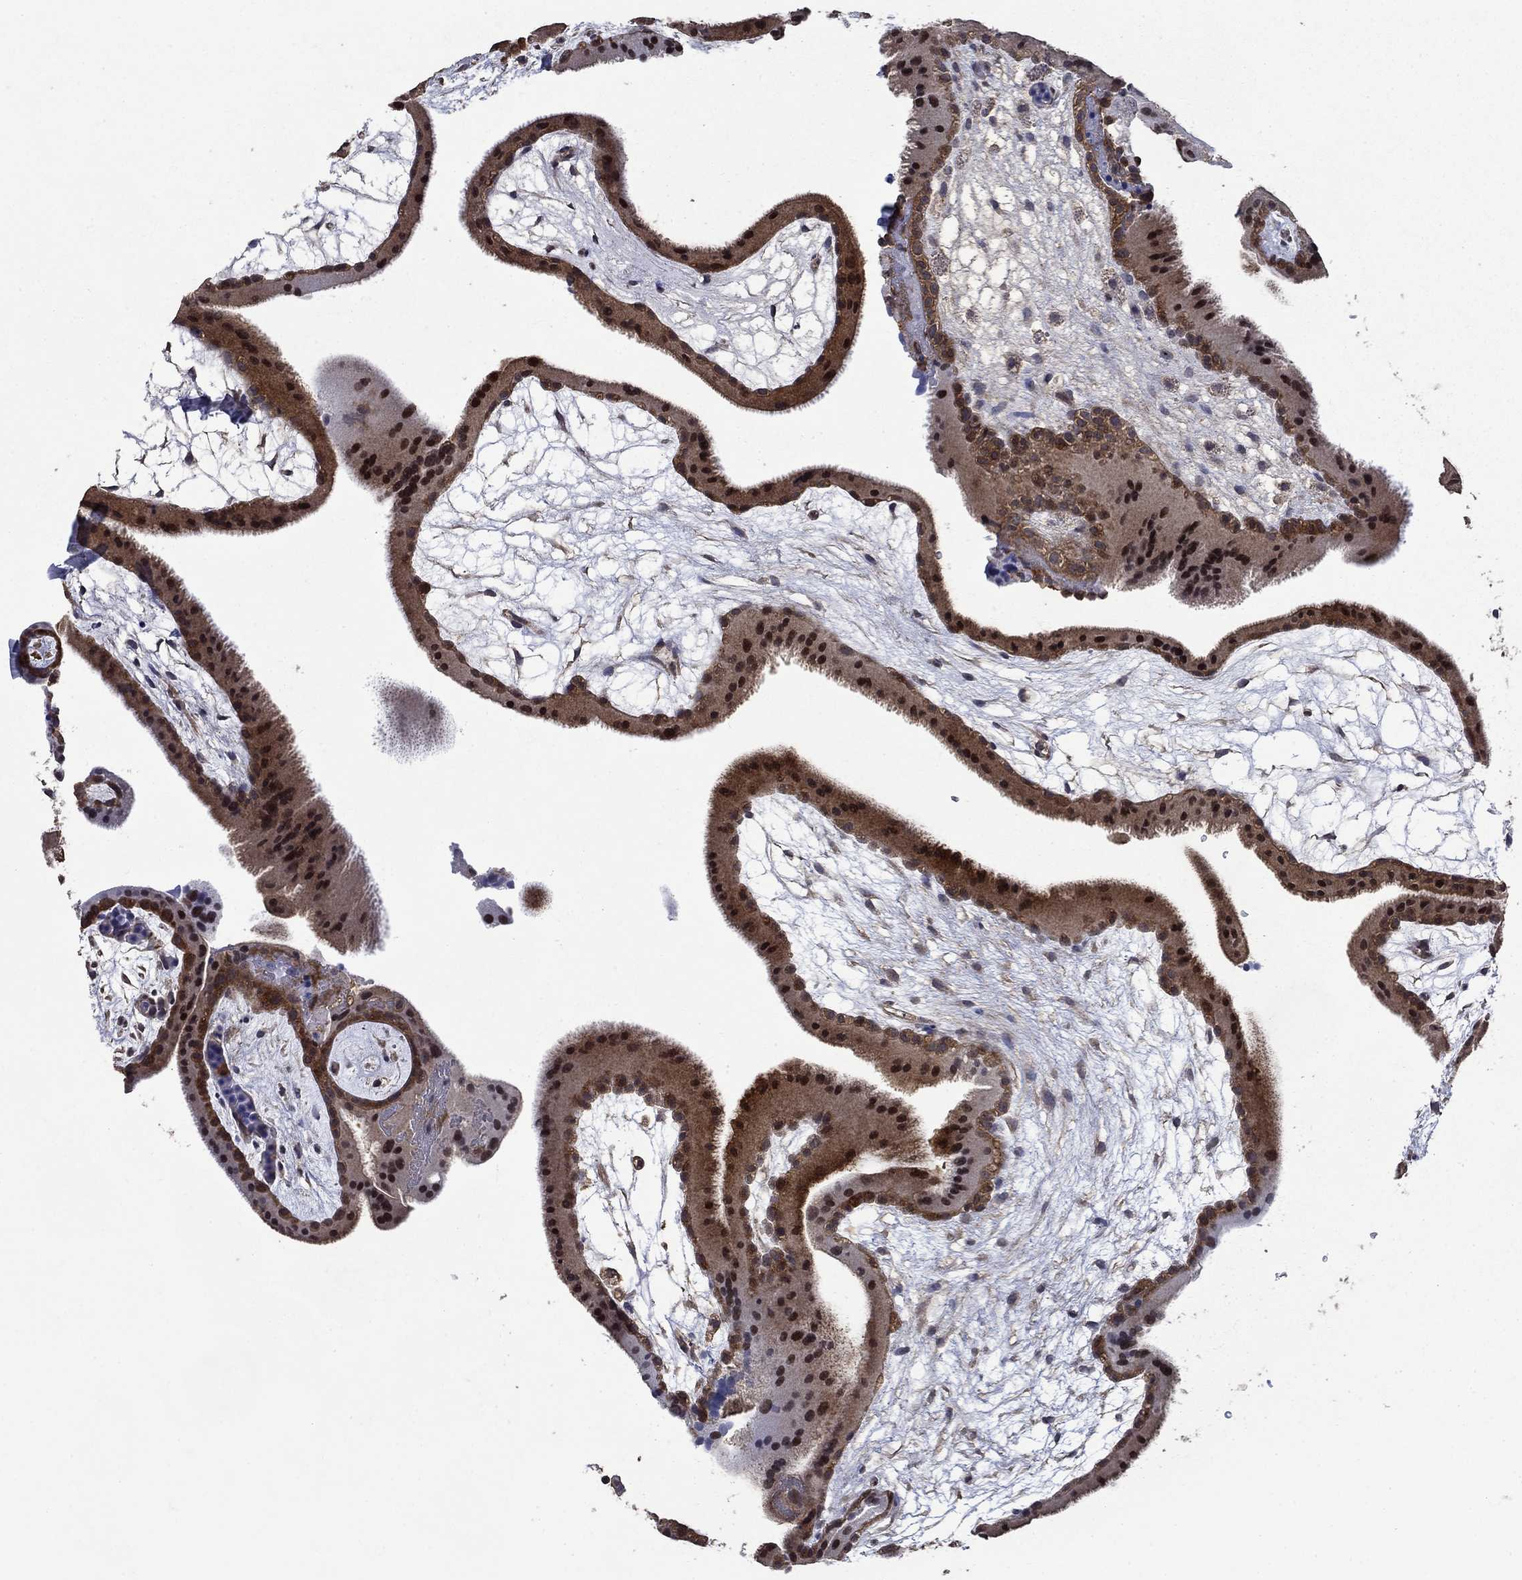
{"staining": {"intensity": "negative", "quantity": "none", "location": "none"}, "tissue": "placenta", "cell_type": "Decidual cells", "image_type": "normal", "snomed": [{"axis": "morphology", "description": "Normal tissue, NOS"}, {"axis": "topography", "description": "Placenta"}], "caption": "Placenta stained for a protein using immunohistochemistry (IHC) reveals no expression decidual cells.", "gene": "DVL1", "patient": {"sex": "female", "age": 19}}